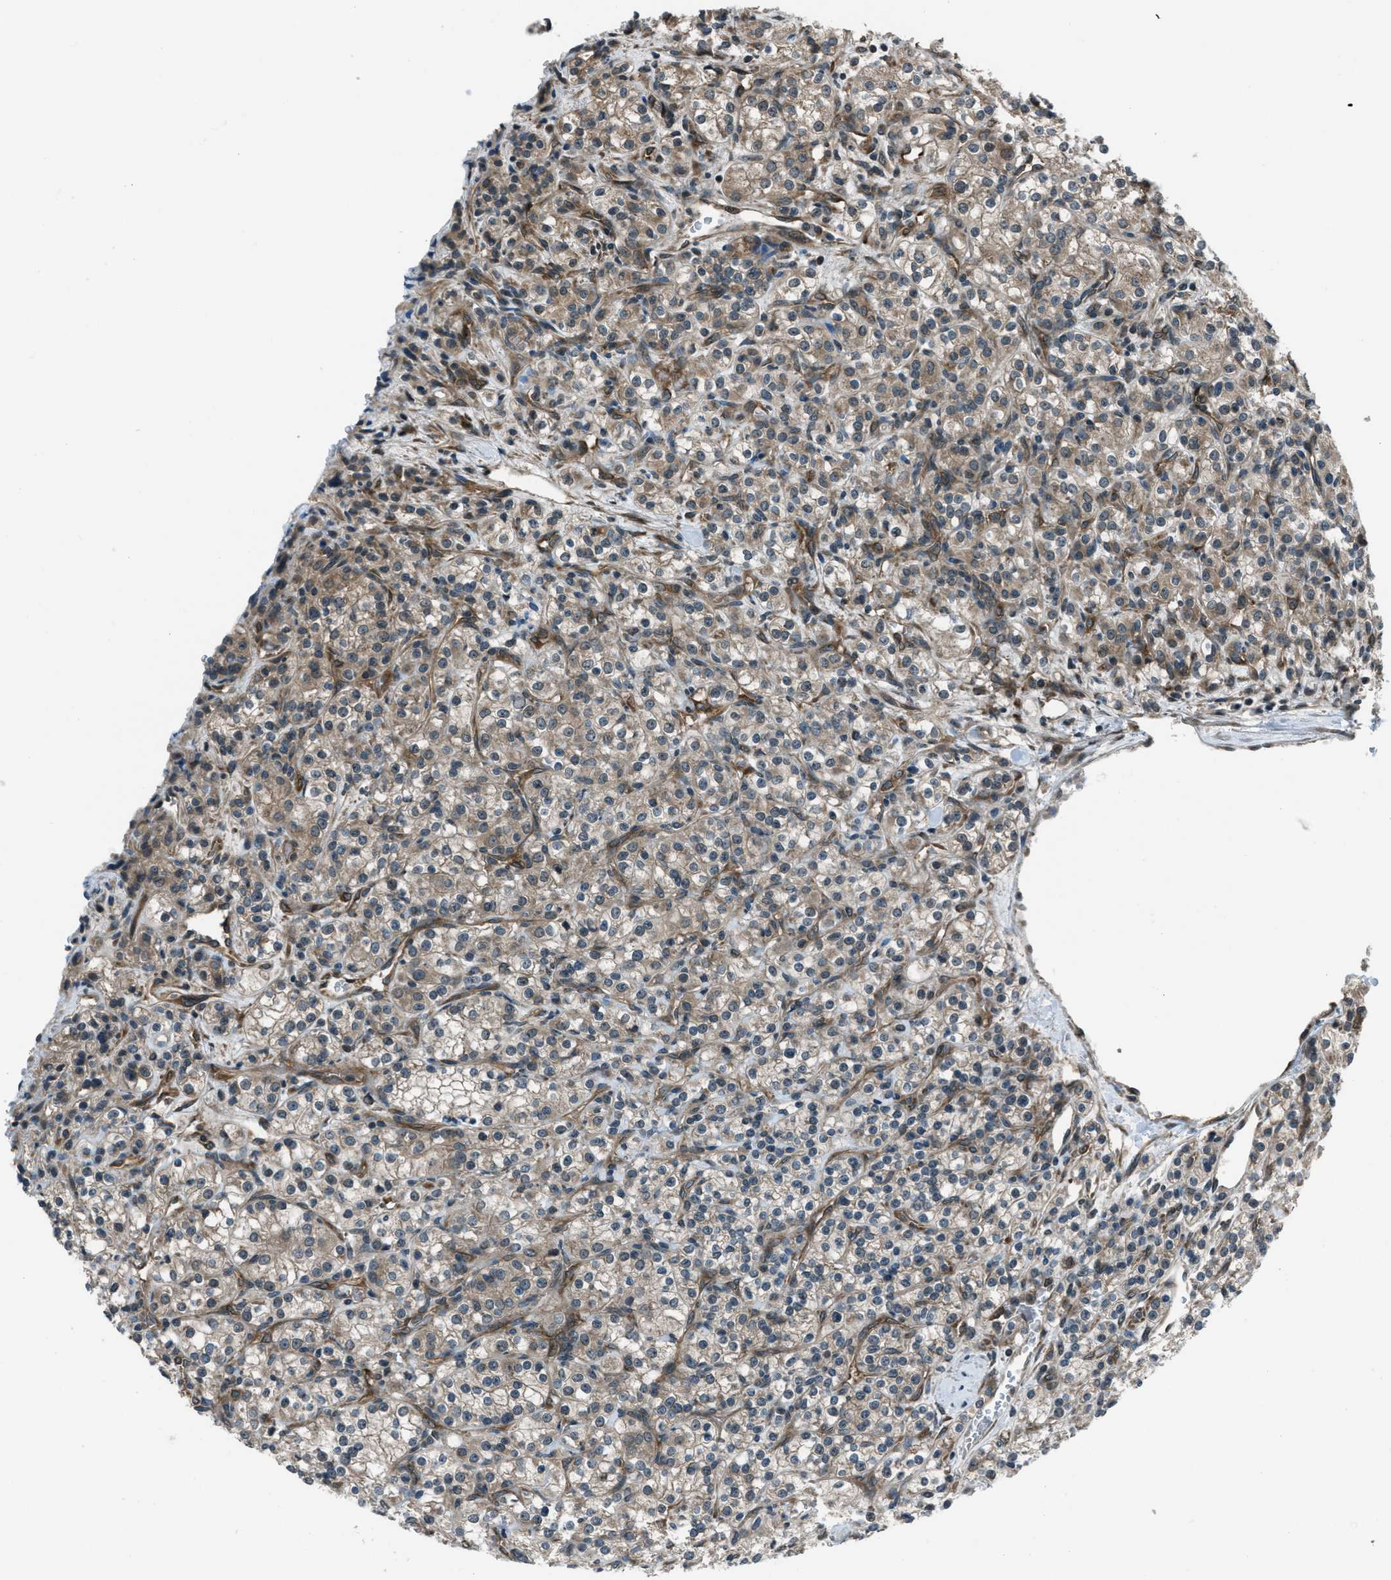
{"staining": {"intensity": "weak", "quantity": ">75%", "location": "cytoplasmic/membranous"}, "tissue": "renal cancer", "cell_type": "Tumor cells", "image_type": "cancer", "snomed": [{"axis": "morphology", "description": "Adenocarcinoma, NOS"}, {"axis": "topography", "description": "Kidney"}], "caption": "Adenocarcinoma (renal) was stained to show a protein in brown. There is low levels of weak cytoplasmic/membranous staining in about >75% of tumor cells.", "gene": "ASAP2", "patient": {"sex": "male", "age": 77}}